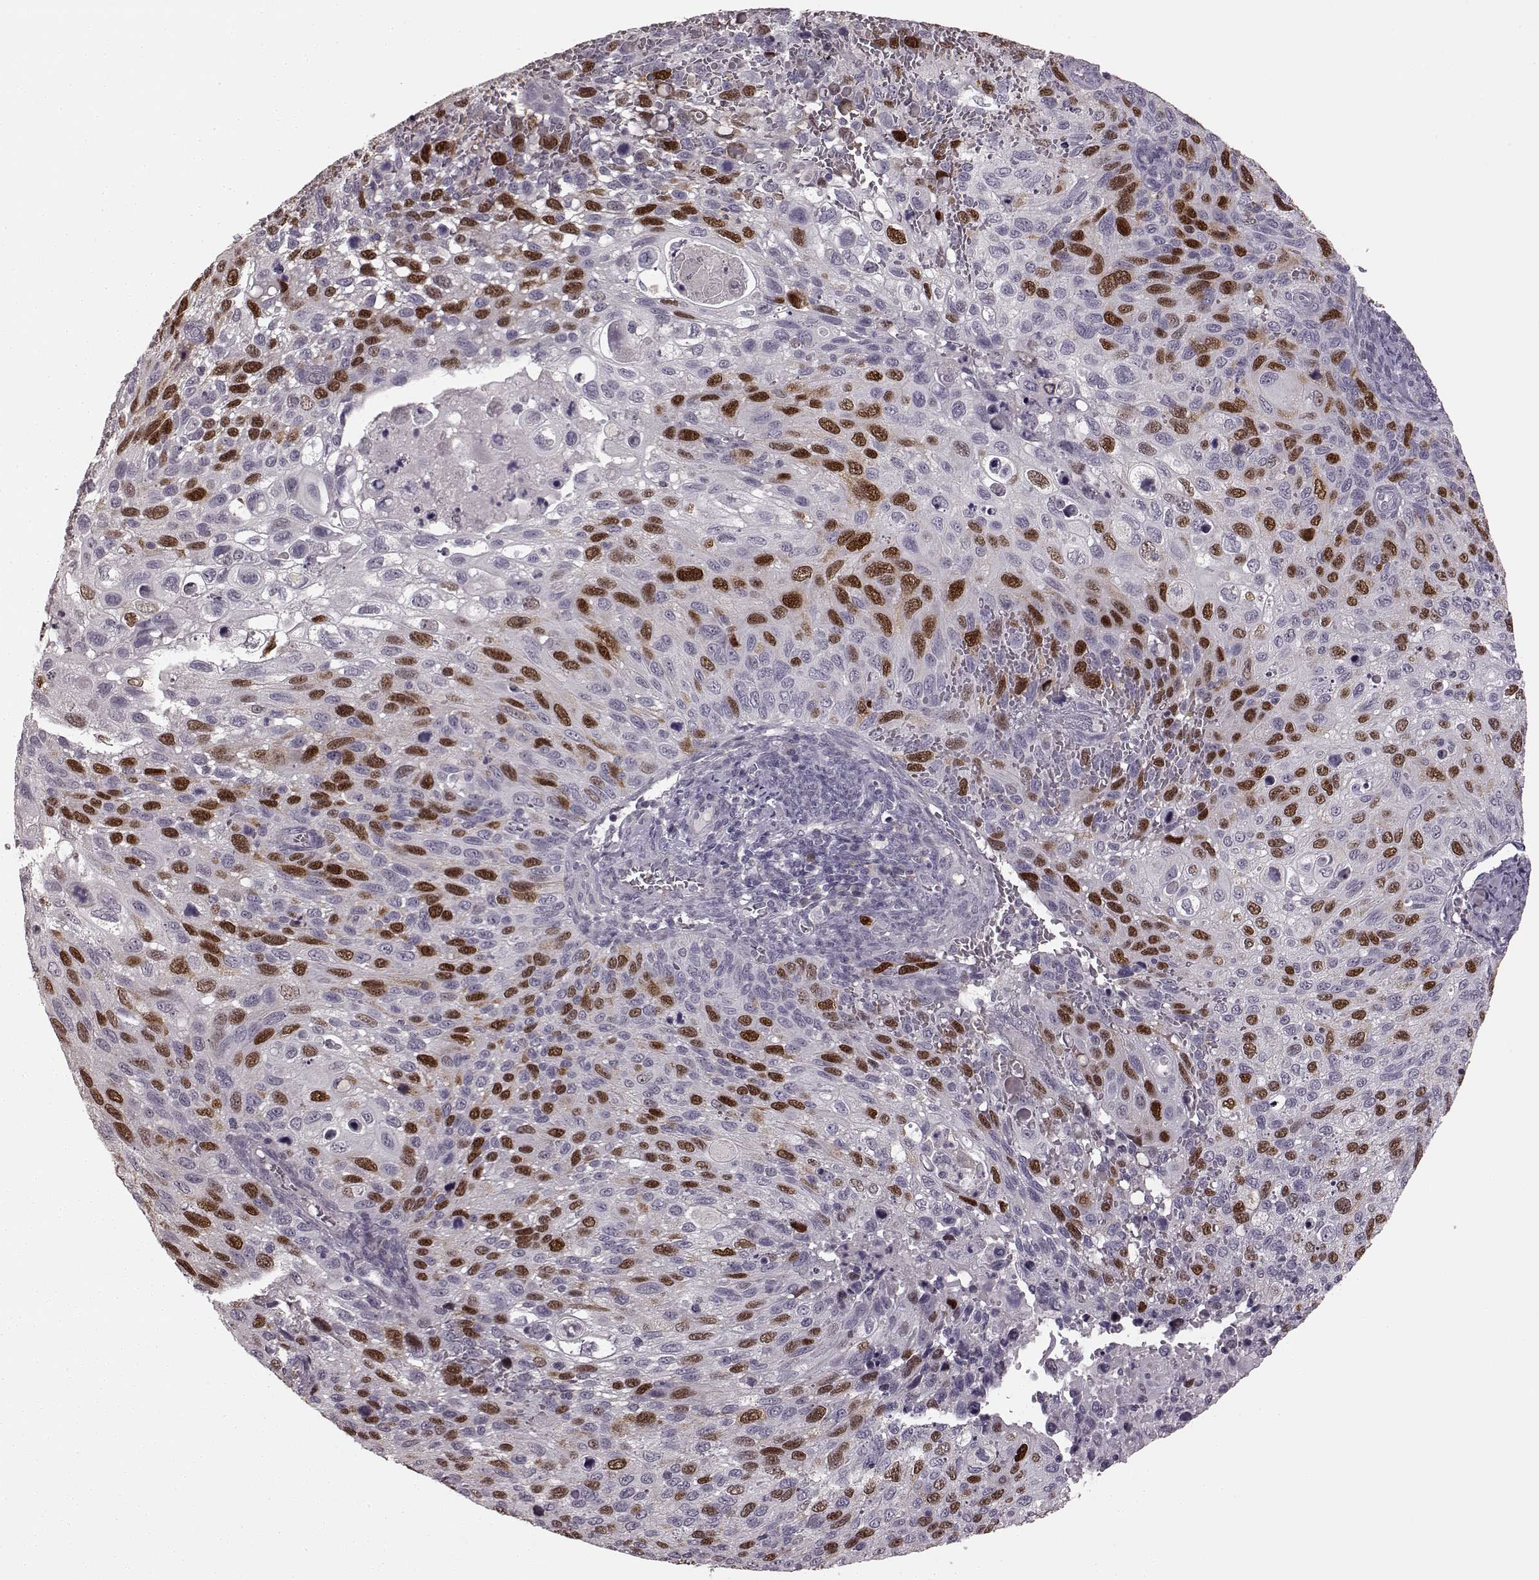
{"staining": {"intensity": "strong", "quantity": "25%-75%", "location": "nuclear"}, "tissue": "cervical cancer", "cell_type": "Tumor cells", "image_type": "cancer", "snomed": [{"axis": "morphology", "description": "Squamous cell carcinoma, NOS"}, {"axis": "topography", "description": "Cervix"}], "caption": "A micrograph of human cervical cancer (squamous cell carcinoma) stained for a protein demonstrates strong nuclear brown staining in tumor cells. (Stains: DAB (3,3'-diaminobenzidine) in brown, nuclei in blue, Microscopy: brightfield microscopy at high magnification).", "gene": "CCNA2", "patient": {"sex": "female", "age": 70}}